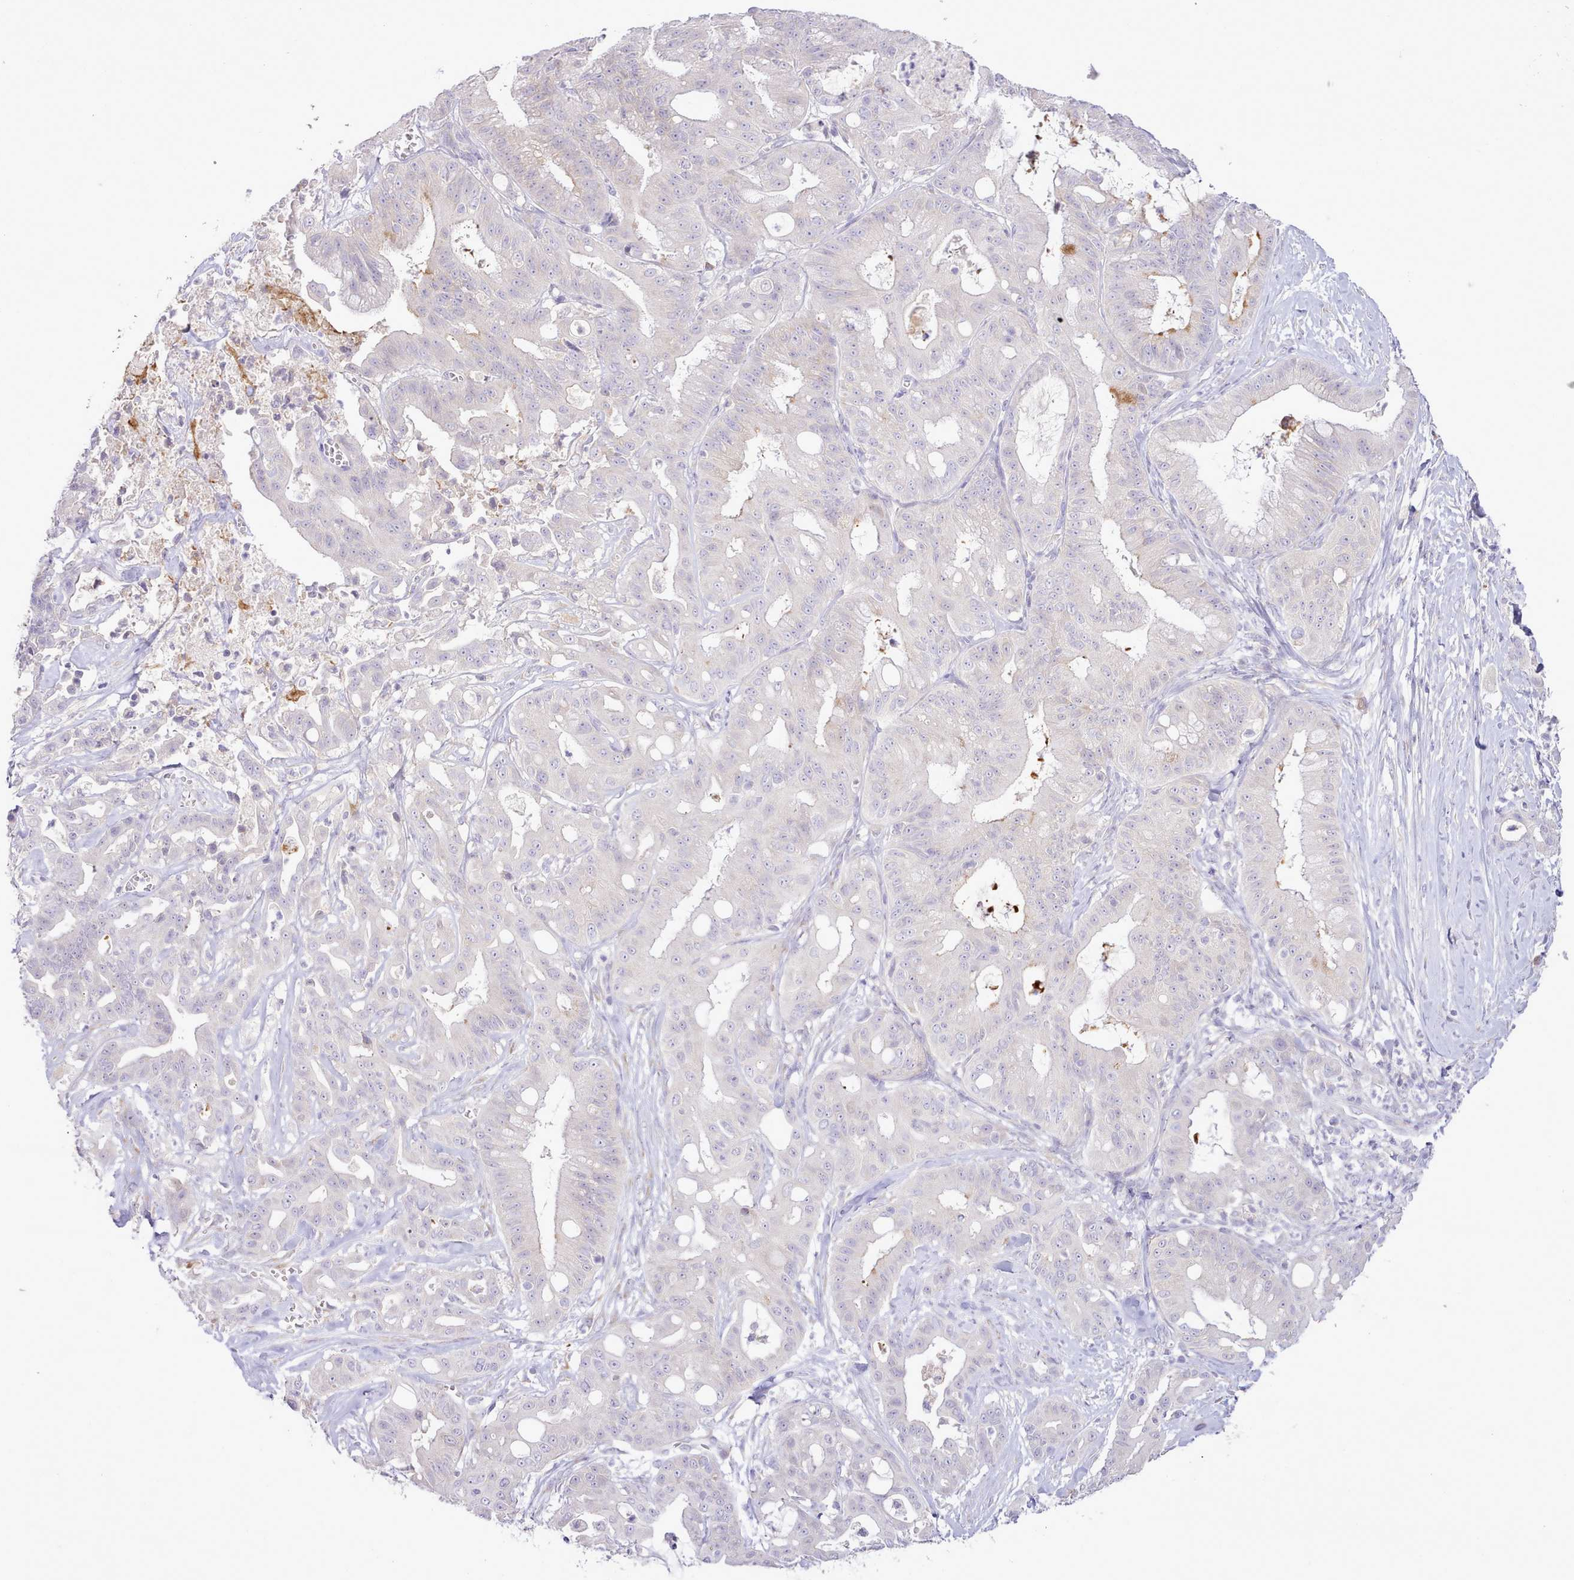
{"staining": {"intensity": "negative", "quantity": "none", "location": "none"}, "tissue": "ovarian cancer", "cell_type": "Tumor cells", "image_type": "cancer", "snomed": [{"axis": "morphology", "description": "Cystadenocarcinoma, mucinous, NOS"}, {"axis": "topography", "description": "Ovary"}], "caption": "This is an immunohistochemistry (IHC) photomicrograph of human ovarian cancer (mucinous cystadenocarcinoma). There is no positivity in tumor cells.", "gene": "CCL1", "patient": {"sex": "female", "age": 70}}